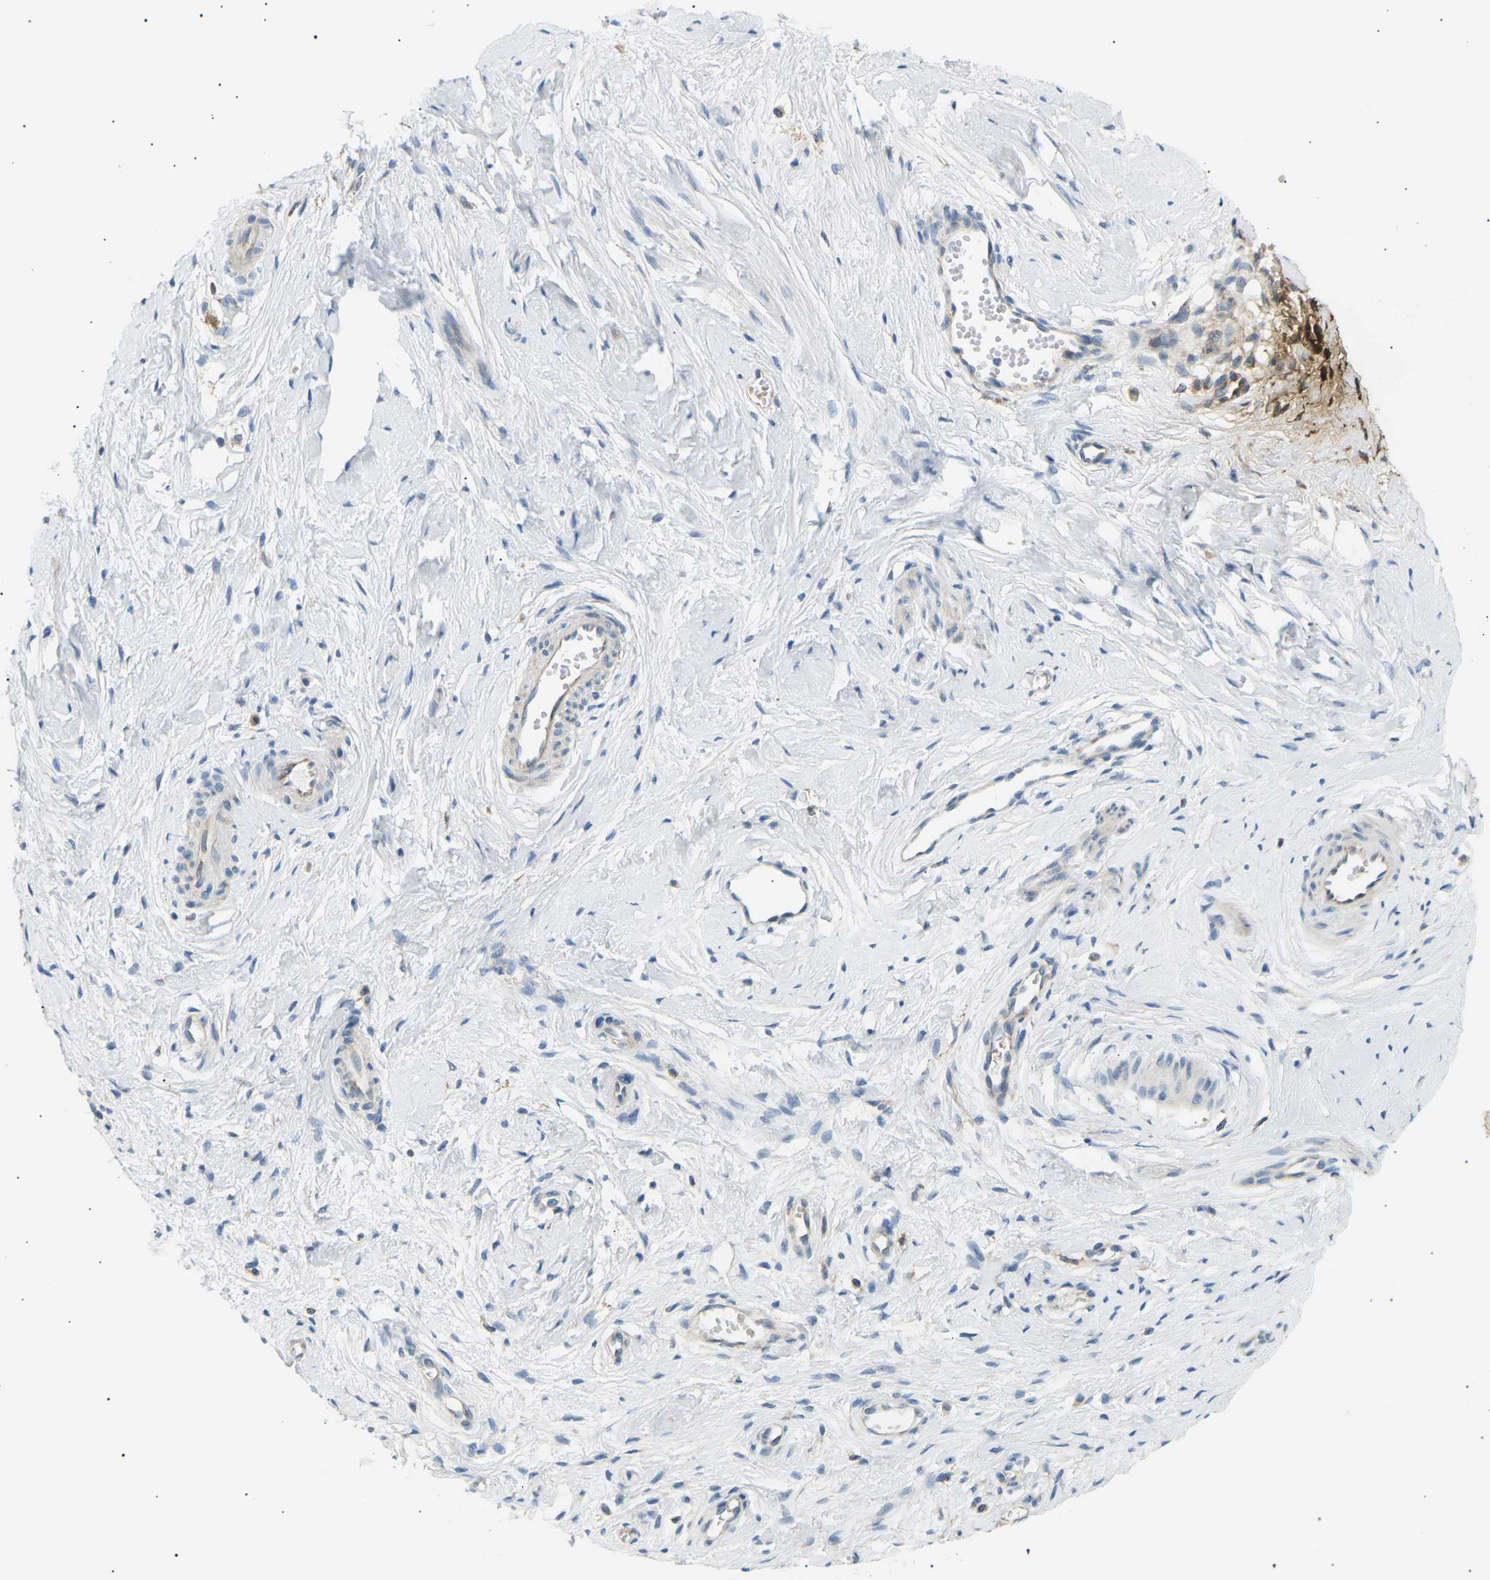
{"staining": {"intensity": "weak", "quantity": "<25%", "location": "cytoplasmic/membranous"}, "tissue": "cervix", "cell_type": "Squamous epithelial cells", "image_type": "normal", "snomed": [{"axis": "morphology", "description": "Normal tissue, NOS"}, {"axis": "topography", "description": "Cervix"}], "caption": "IHC of benign human cervix reveals no expression in squamous epithelial cells. Nuclei are stained in blue.", "gene": "TBC1D8", "patient": {"sex": "female", "age": 65}}